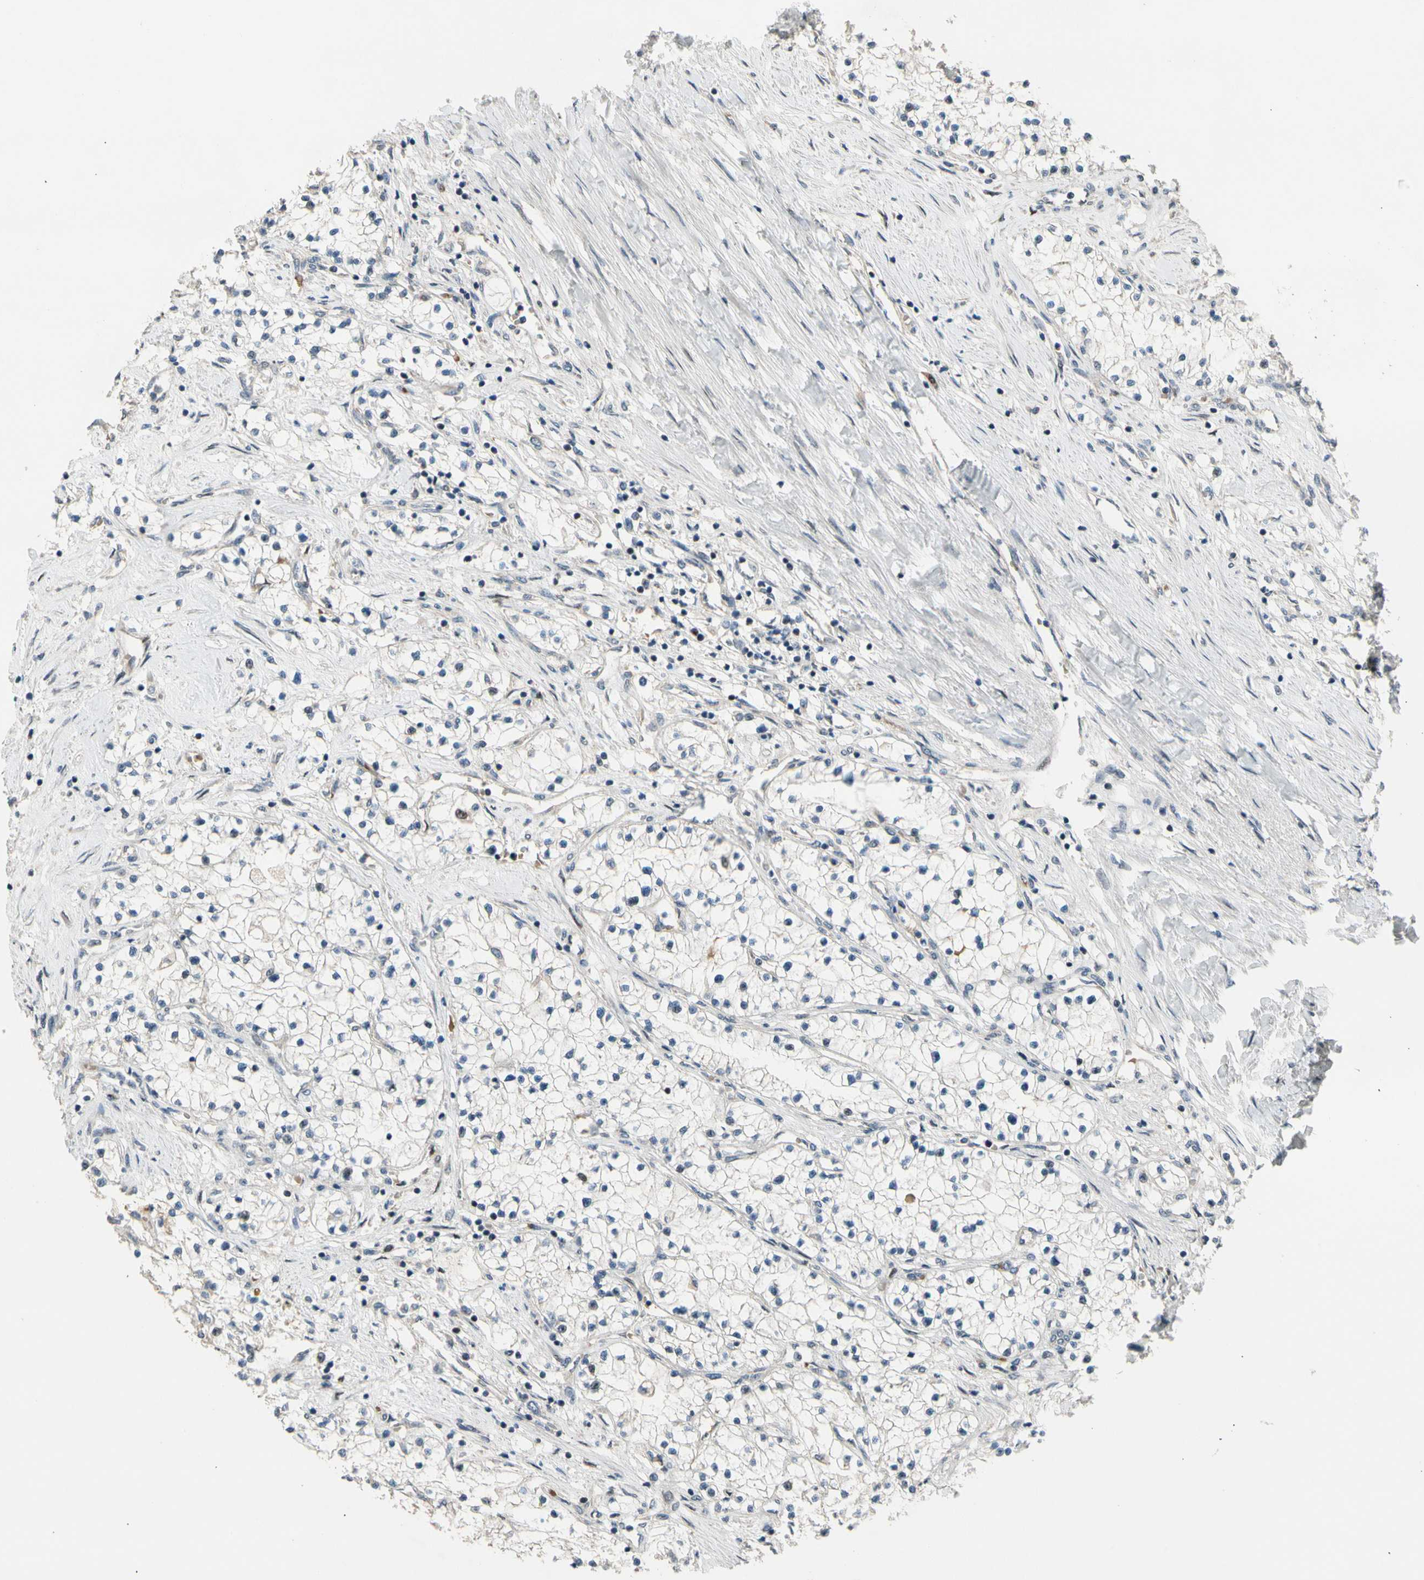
{"staining": {"intensity": "negative", "quantity": "none", "location": "none"}, "tissue": "renal cancer", "cell_type": "Tumor cells", "image_type": "cancer", "snomed": [{"axis": "morphology", "description": "Adenocarcinoma, NOS"}, {"axis": "topography", "description": "Kidney"}], "caption": "Immunohistochemical staining of human renal adenocarcinoma exhibits no significant expression in tumor cells.", "gene": "ZNF184", "patient": {"sex": "male", "age": 68}}